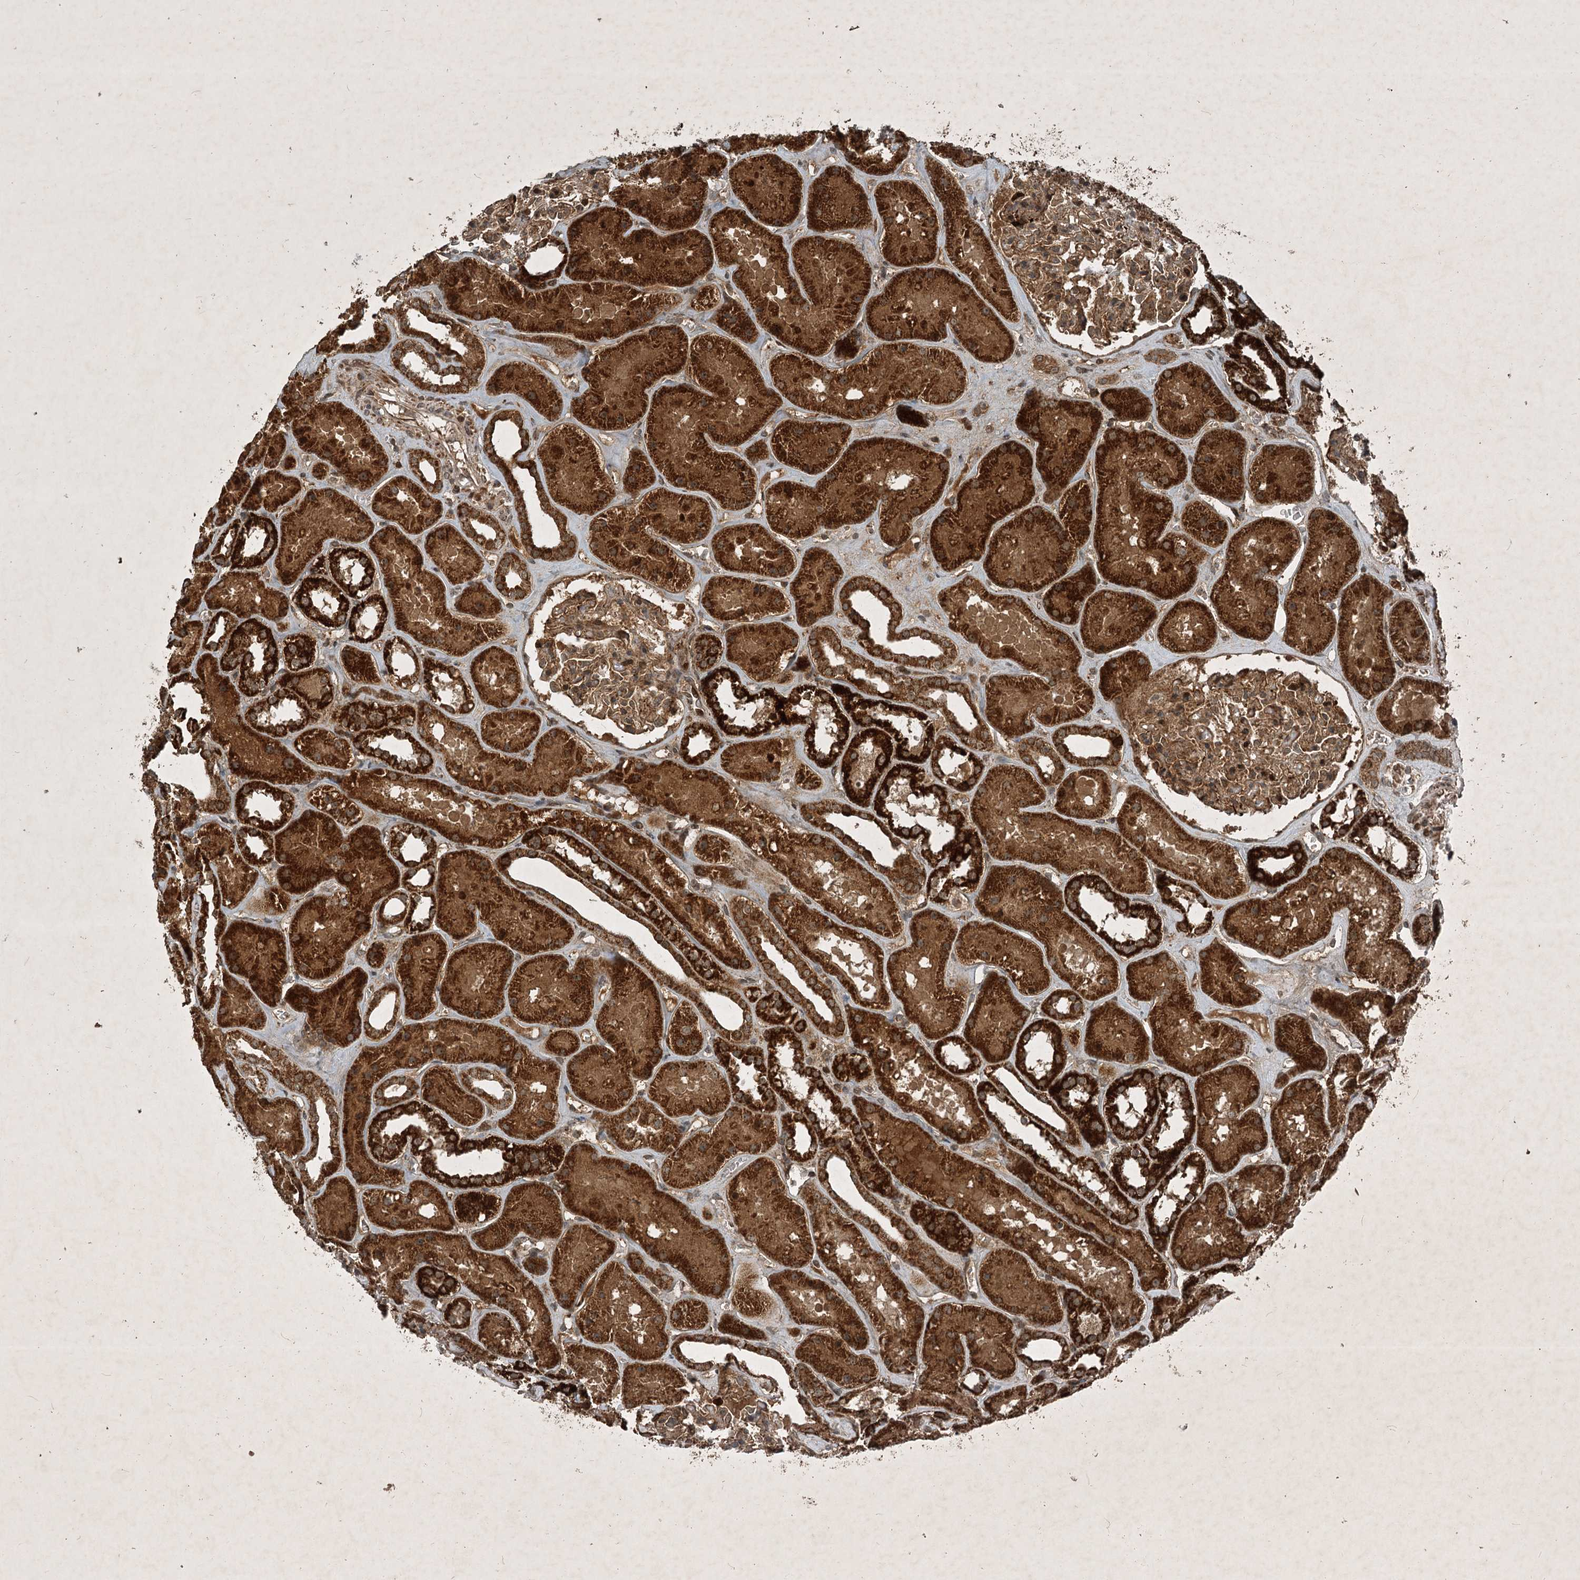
{"staining": {"intensity": "moderate", "quantity": ">75%", "location": "cytoplasmic/membranous"}, "tissue": "kidney", "cell_type": "Cells in glomeruli", "image_type": "normal", "snomed": [{"axis": "morphology", "description": "Normal tissue, NOS"}, {"axis": "topography", "description": "Kidney"}], "caption": "High-power microscopy captured an immunohistochemistry image of benign kidney, revealing moderate cytoplasmic/membranous expression in approximately >75% of cells in glomeruli. Nuclei are stained in blue.", "gene": "UNC93A", "patient": {"sex": "female", "age": 41}}